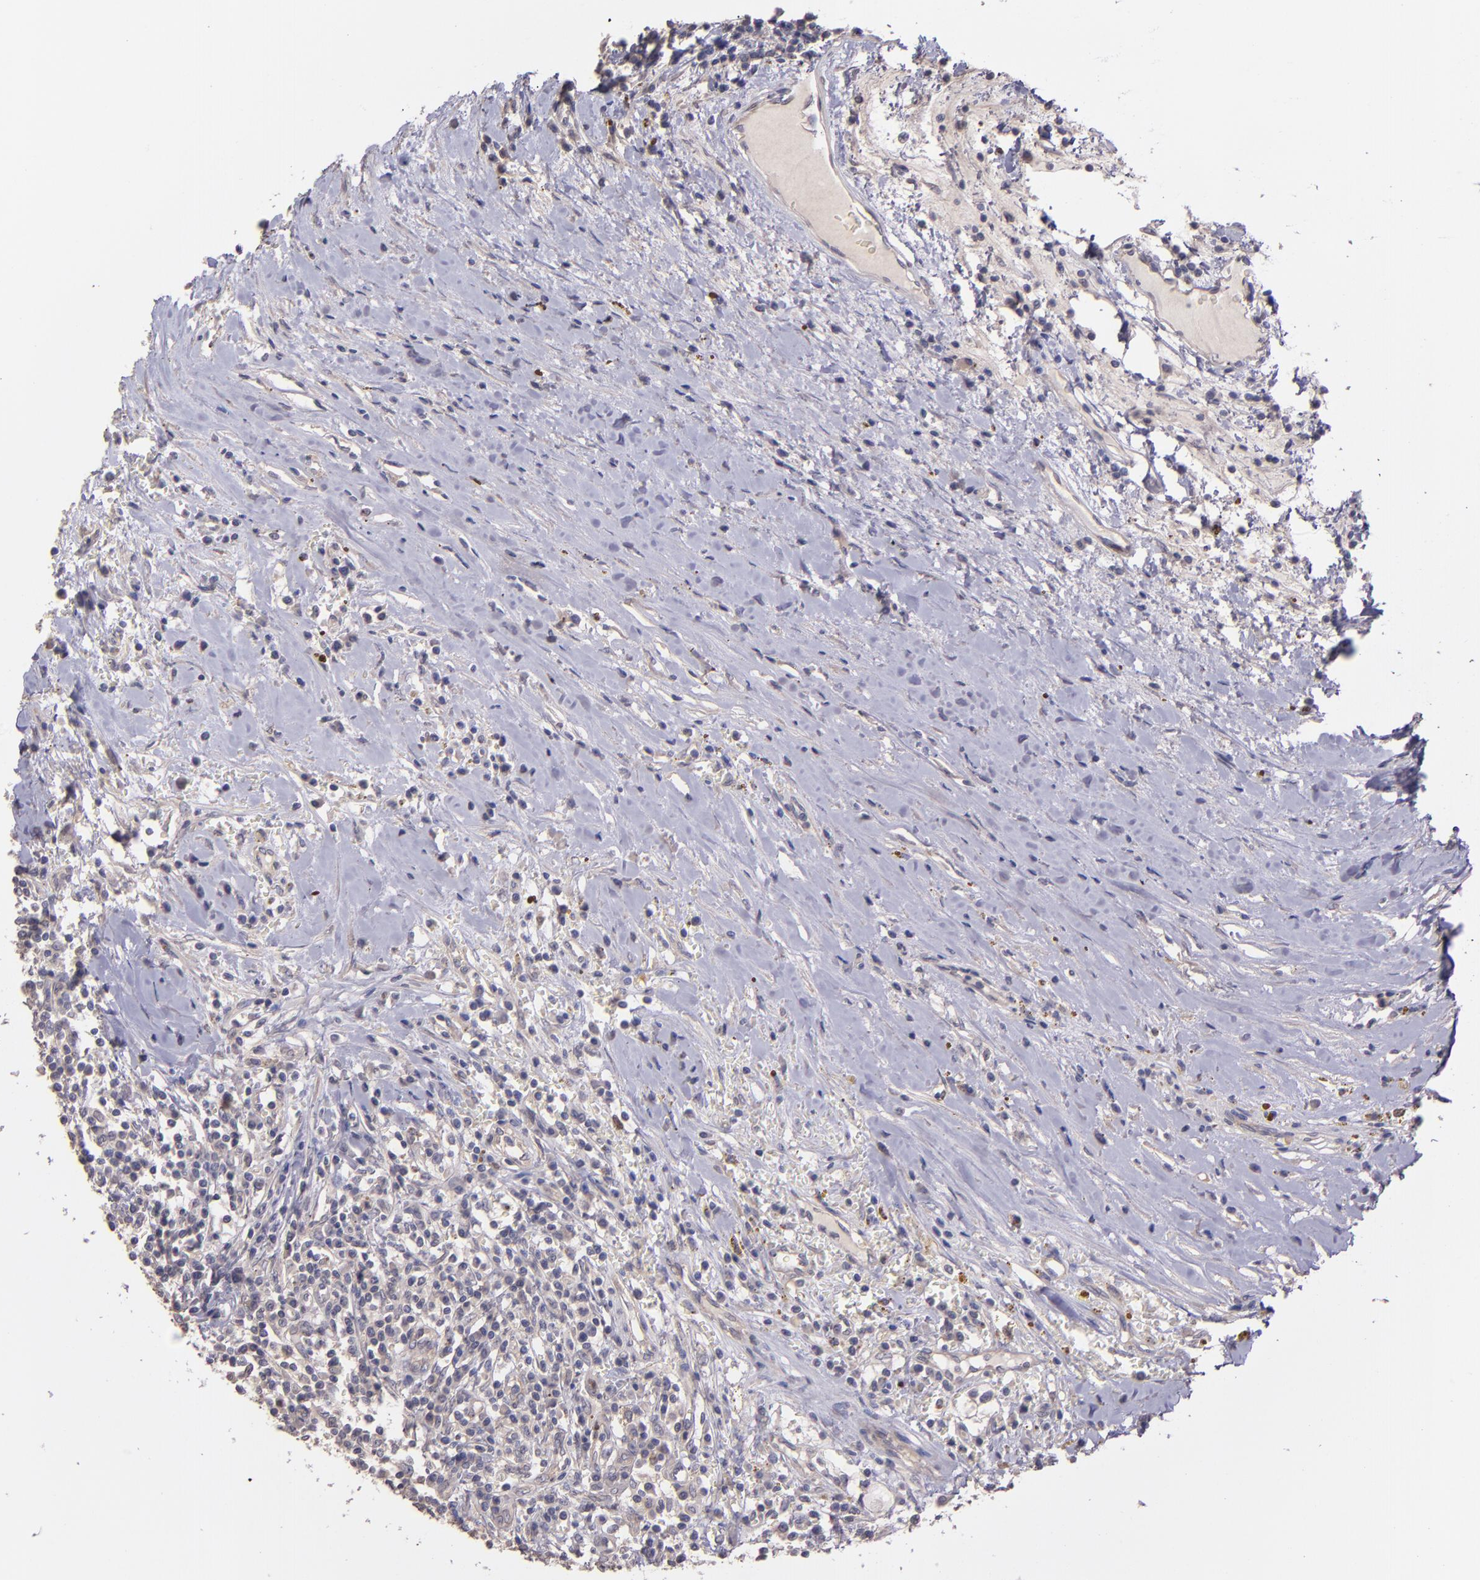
{"staining": {"intensity": "negative", "quantity": "none", "location": "none"}, "tissue": "renal cancer", "cell_type": "Tumor cells", "image_type": "cancer", "snomed": [{"axis": "morphology", "description": "Adenocarcinoma, NOS"}, {"axis": "topography", "description": "Kidney"}], "caption": "IHC of renal cancer displays no positivity in tumor cells. The staining is performed using DAB brown chromogen with nuclei counter-stained in using hematoxylin.", "gene": "NUP62CL", "patient": {"sex": "male", "age": 82}}